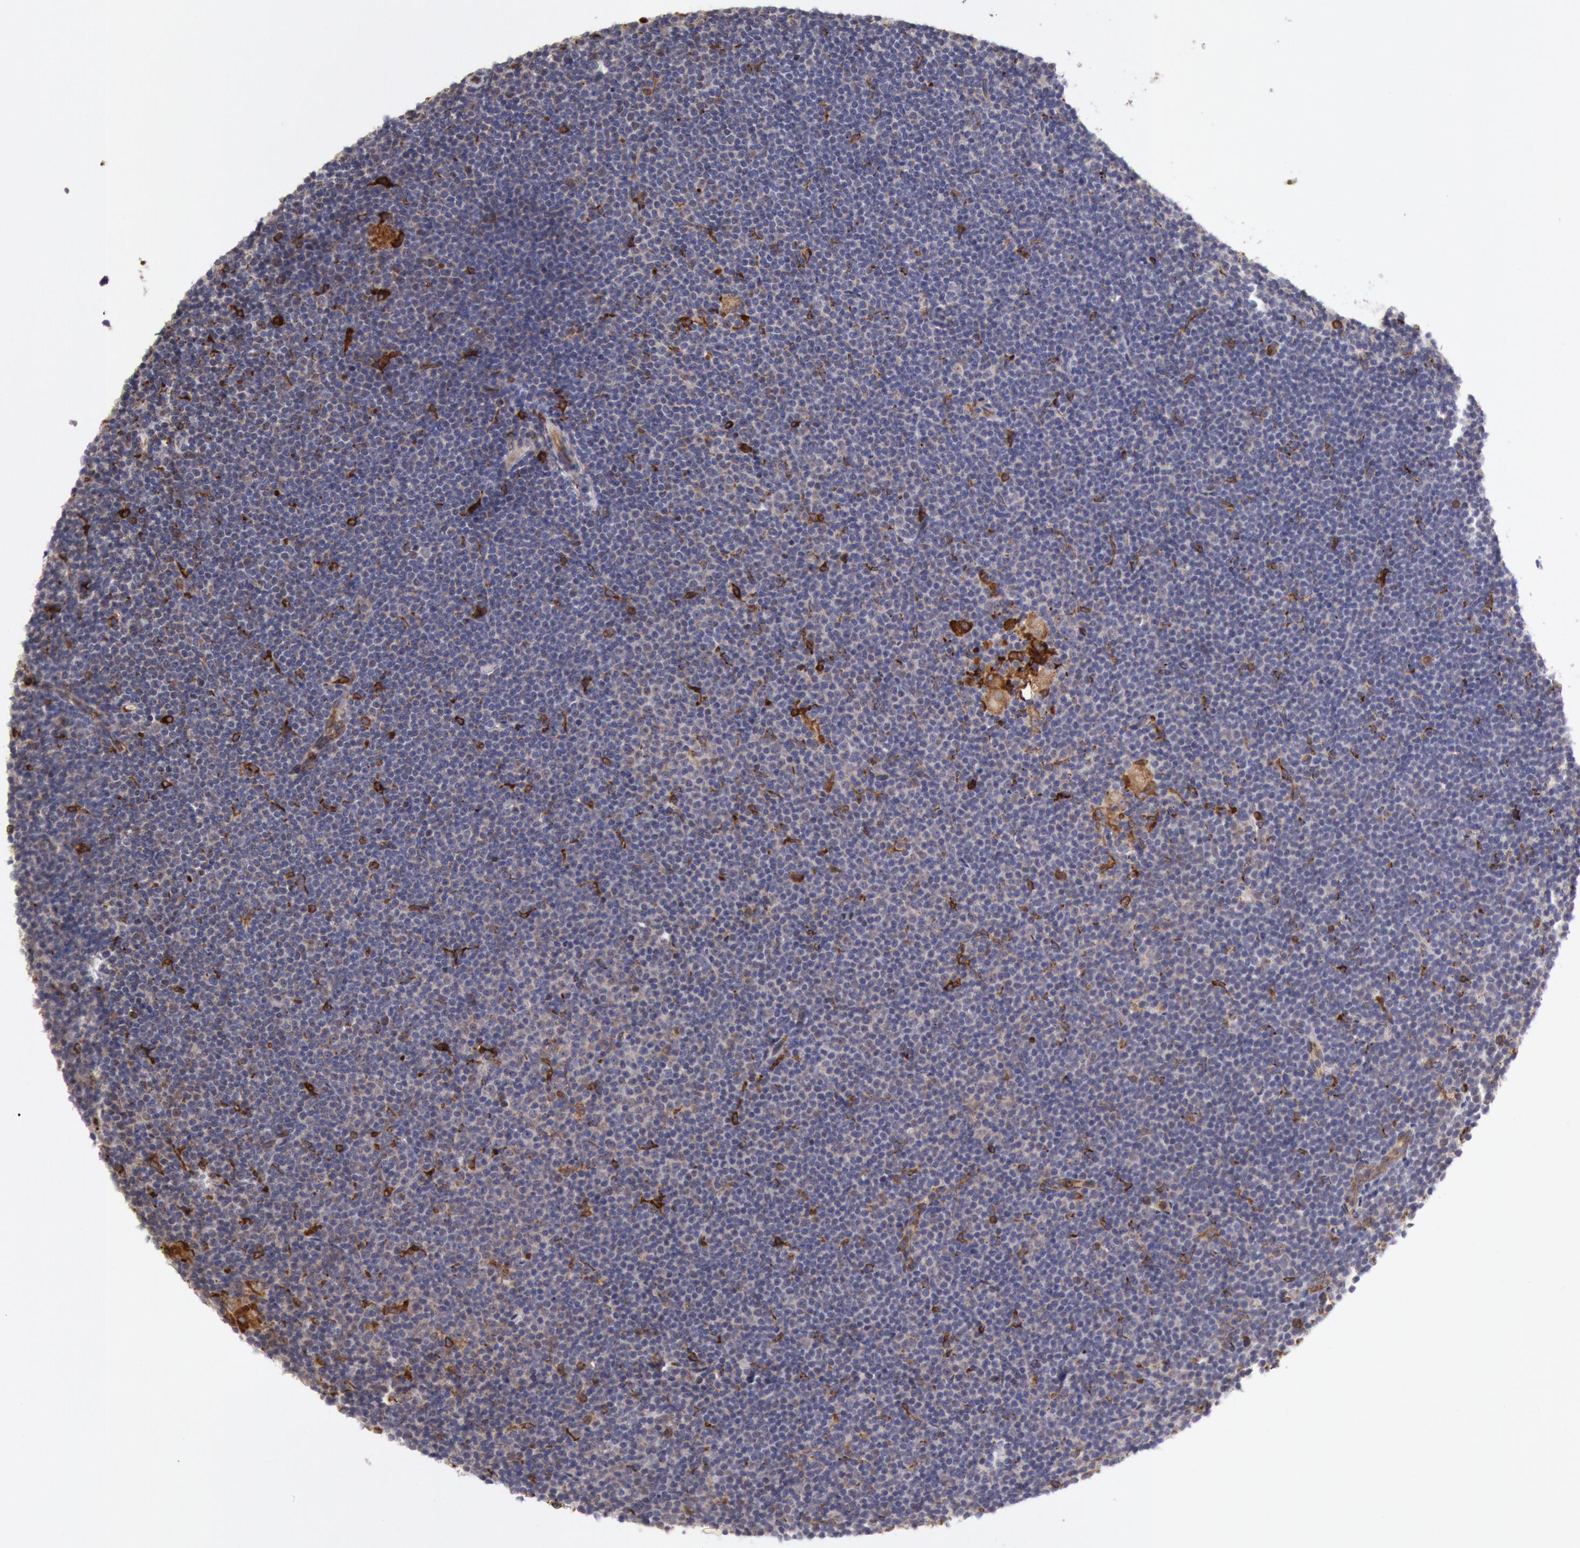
{"staining": {"intensity": "strong", "quantity": ">75%", "location": "cytoplasmic/membranous"}, "tissue": "lymphoma", "cell_type": "Tumor cells", "image_type": "cancer", "snomed": [{"axis": "morphology", "description": "Malignant lymphoma, non-Hodgkin's type, Low grade"}, {"axis": "topography", "description": "Lymph node"}], "caption": "The image displays staining of lymphoma, revealing strong cytoplasmic/membranous protein positivity (brown color) within tumor cells.", "gene": "ERP44", "patient": {"sex": "female", "age": 69}}